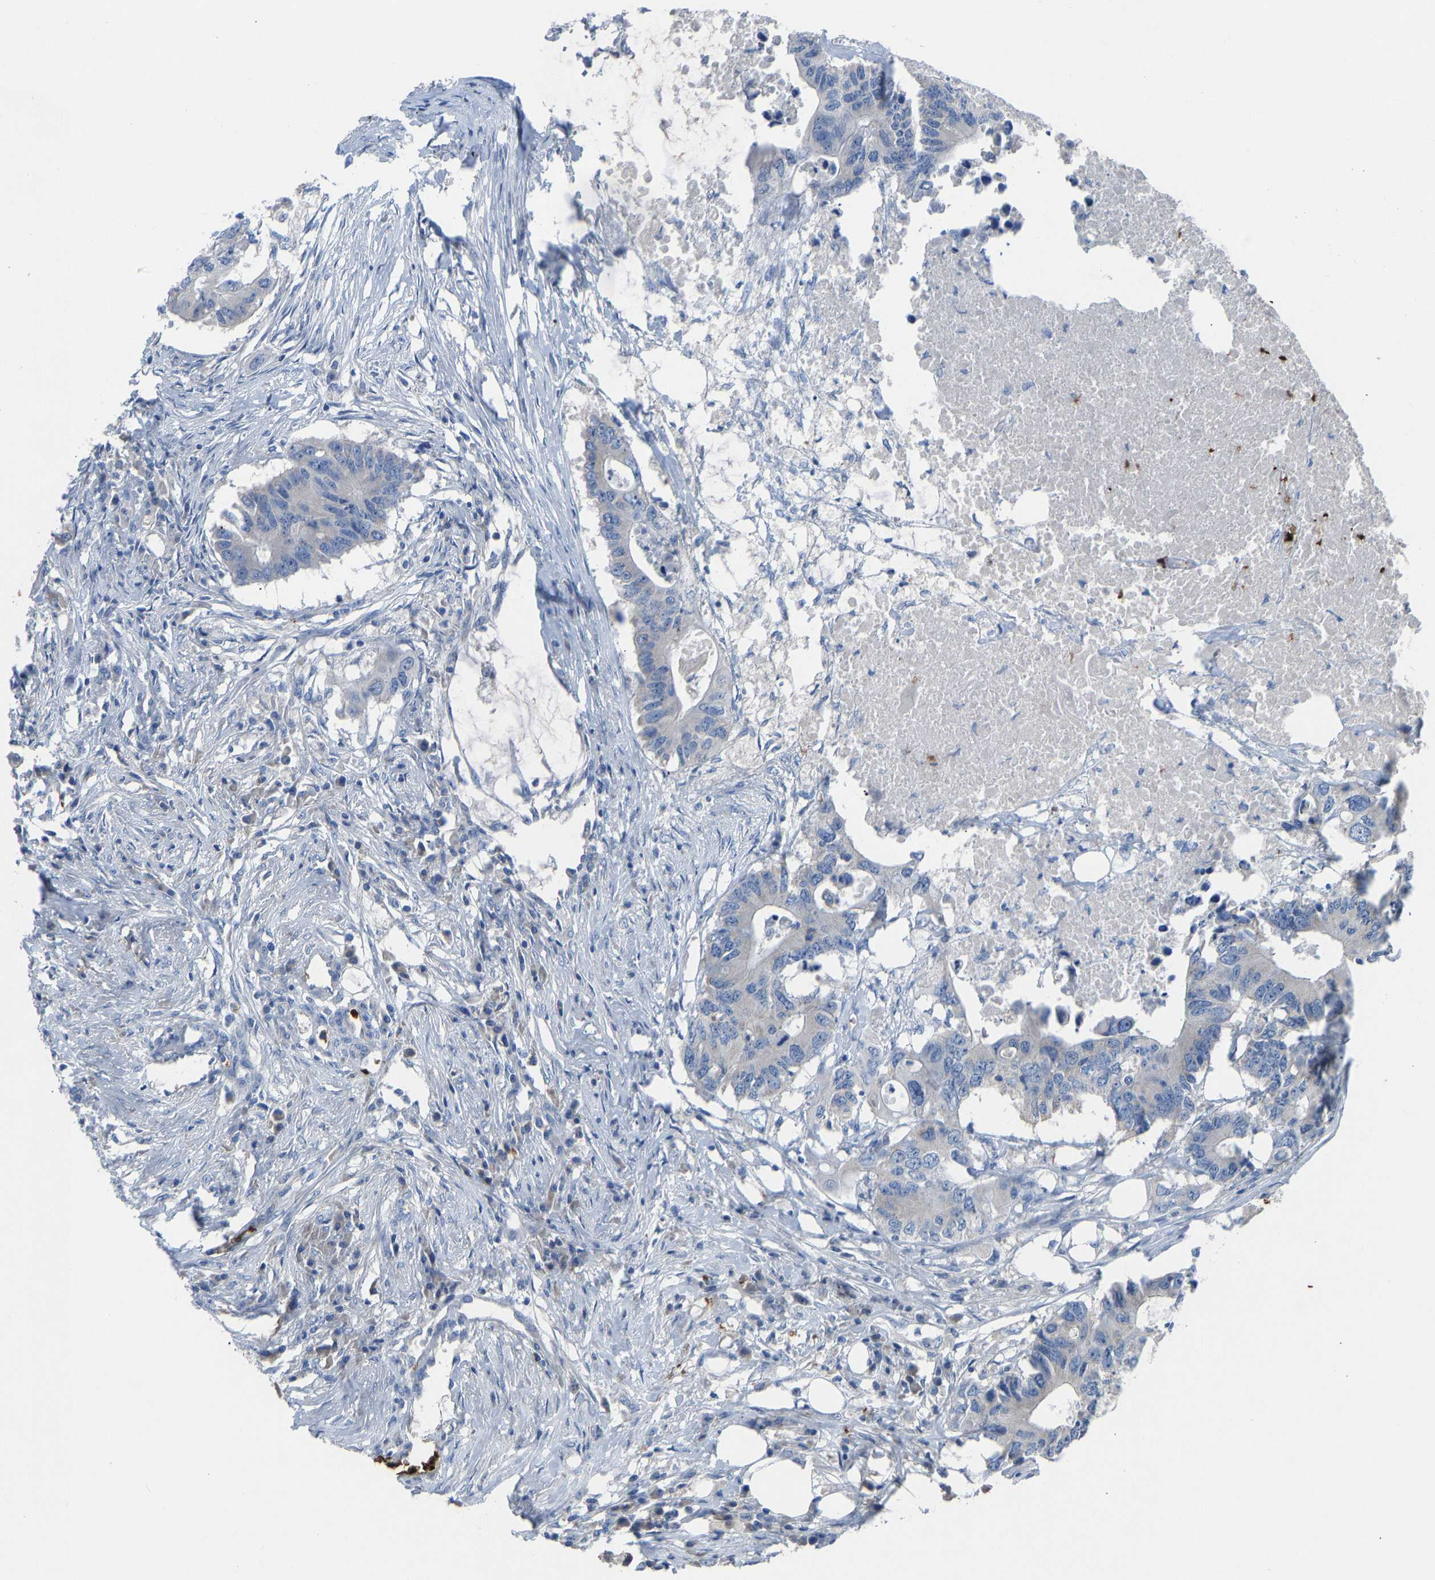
{"staining": {"intensity": "negative", "quantity": "none", "location": "none"}, "tissue": "colorectal cancer", "cell_type": "Tumor cells", "image_type": "cancer", "snomed": [{"axis": "morphology", "description": "Adenocarcinoma, NOS"}, {"axis": "topography", "description": "Colon"}], "caption": "Histopathology image shows no protein positivity in tumor cells of colorectal cancer (adenocarcinoma) tissue. (Brightfield microscopy of DAB (3,3'-diaminobenzidine) immunohistochemistry (IHC) at high magnification).", "gene": "PIGS", "patient": {"sex": "male", "age": 71}}